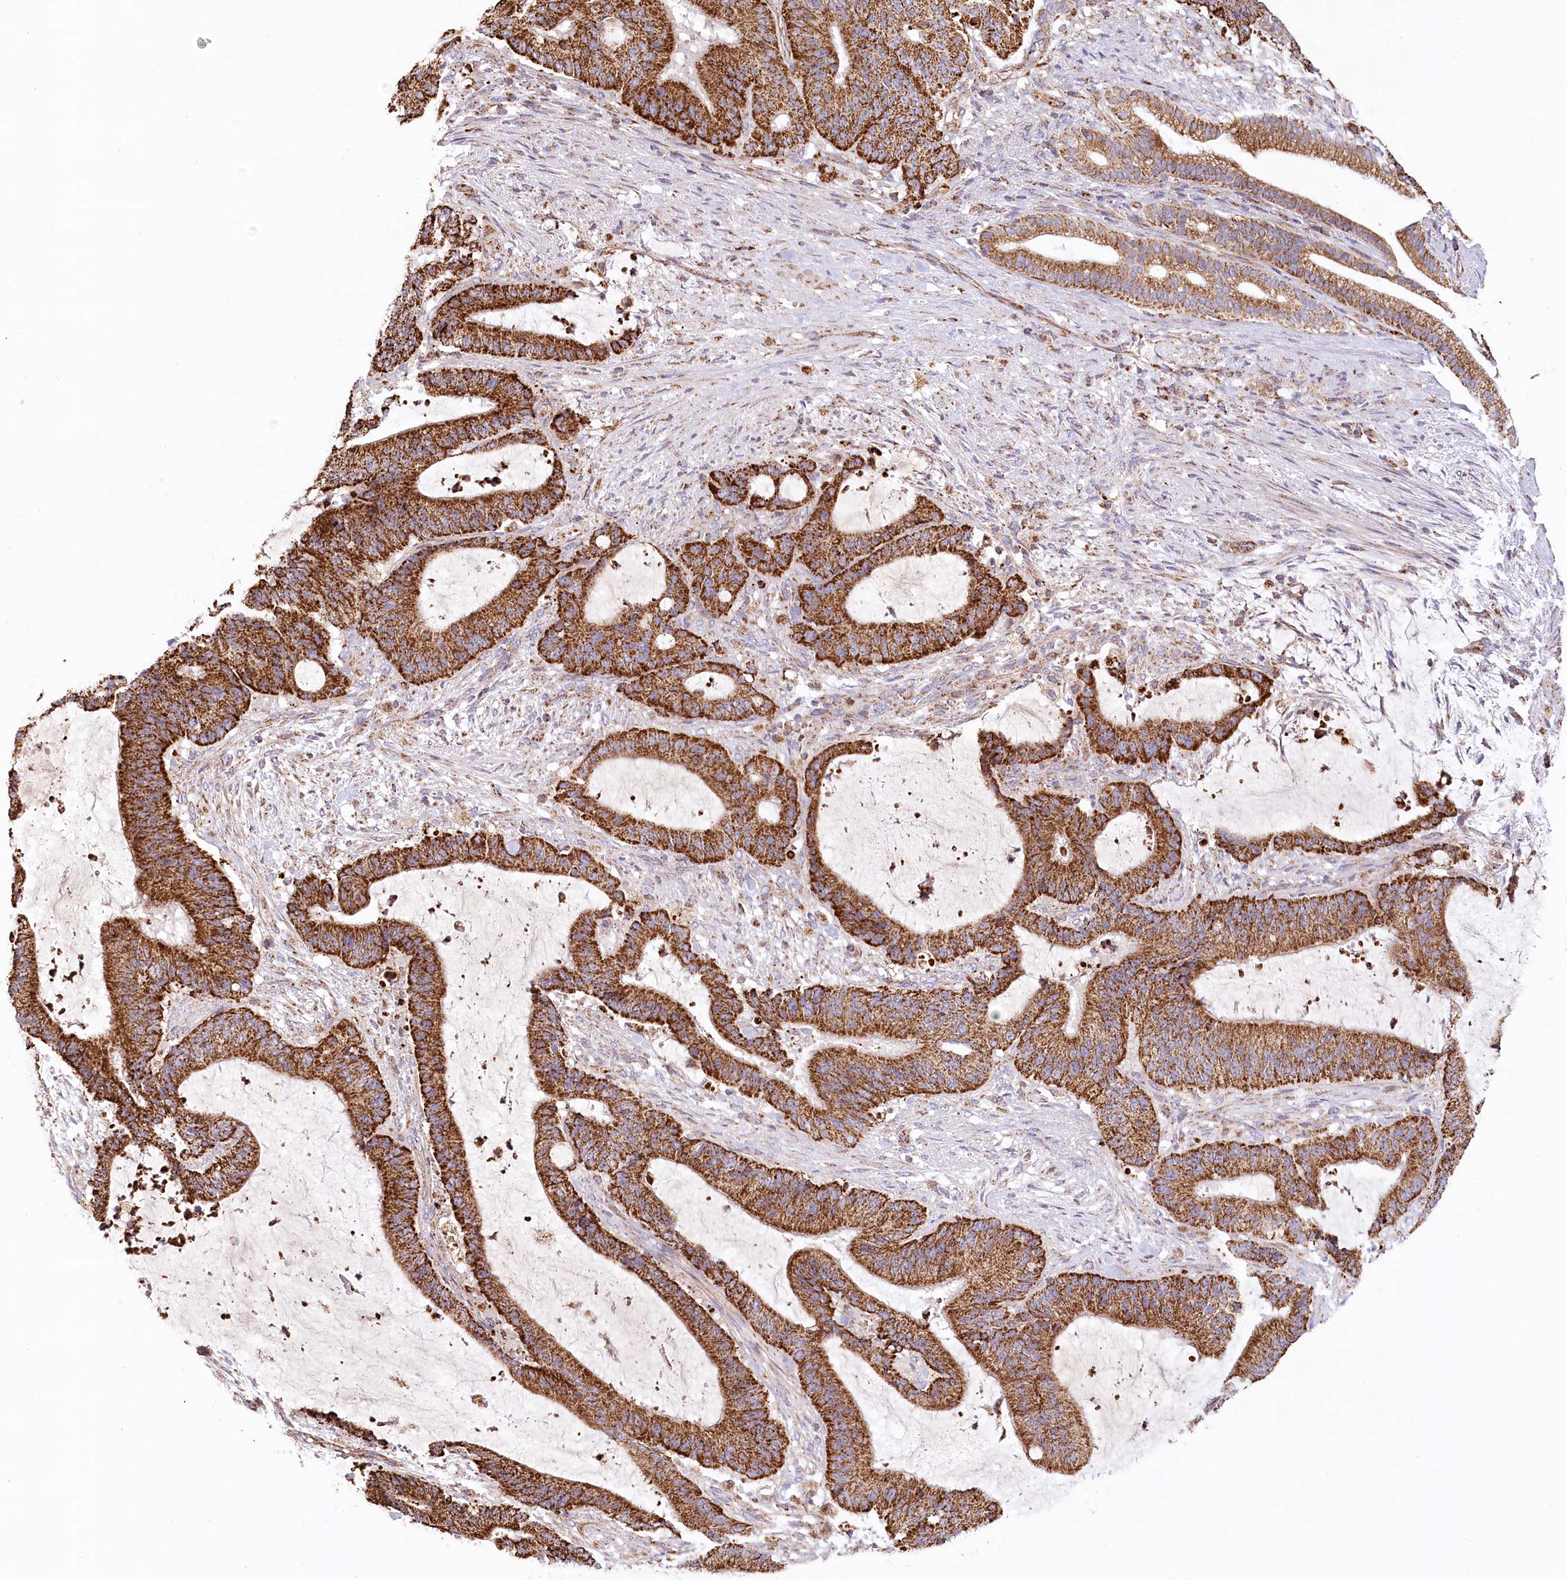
{"staining": {"intensity": "strong", "quantity": ">75%", "location": "cytoplasmic/membranous"}, "tissue": "liver cancer", "cell_type": "Tumor cells", "image_type": "cancer", "snomed": [{"axis": "morphology", "description": "Normal tissue, NOS"}, {"axis": "morphology", "description": "Cholangiocarcinoma"}, {"axis": "topography", "description": "Liver"}, {"axis": "topography", "description": "Peripheral nerve tissue"}], "caption": "A high amount of strong cytoplasmic/membranous positivity is appreciated in approximately >75% of tumor cells in cholangiocarcinoma (liver) tissue. (Stains: DAB (3,3'-diaminobenzidine) in brown, nuclei in blue, Microscopy: brightfield microscopy at high magnification).", "gene": "UMPS", "patient": {"sex": "female", "age": 73}}